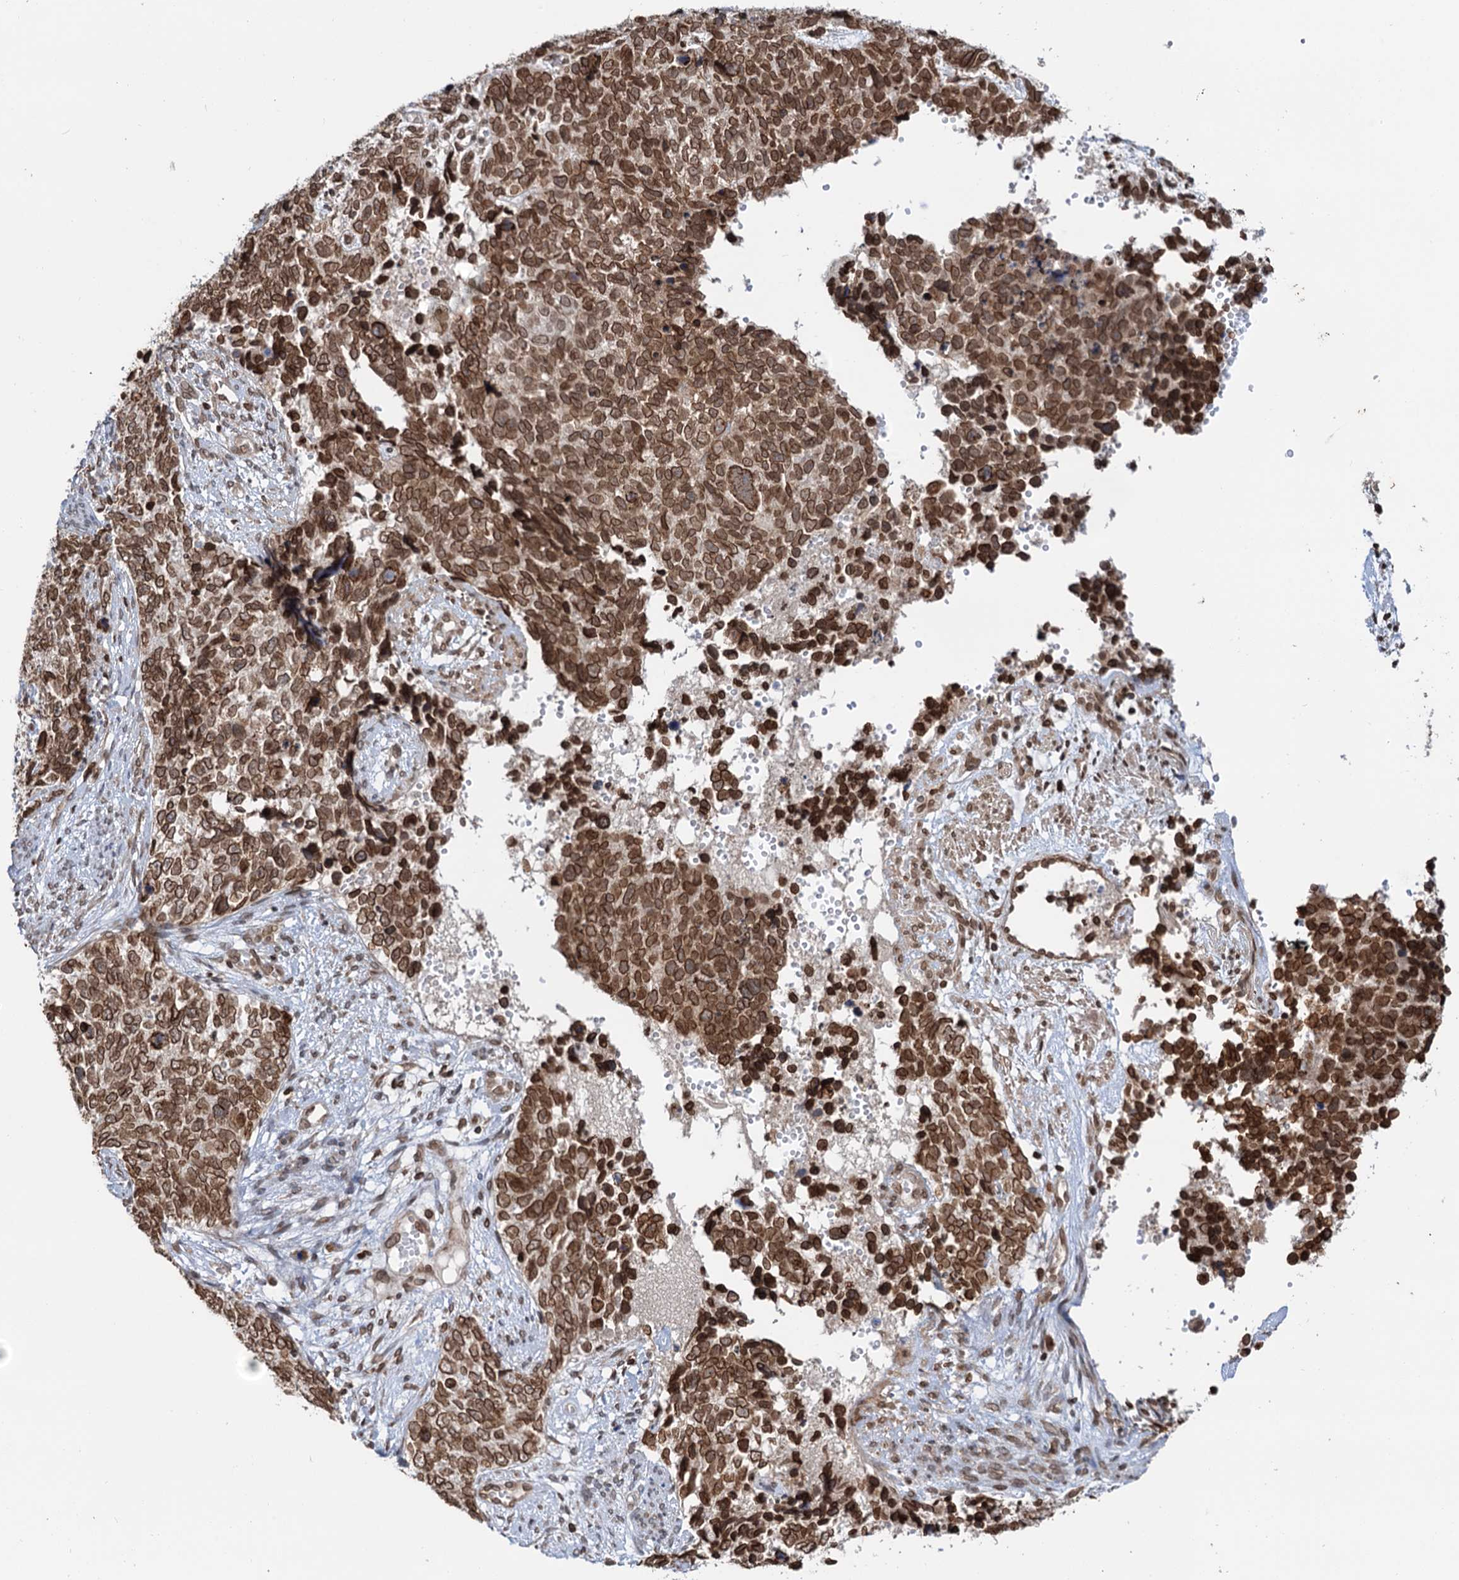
{"staining": {"intensity": "strong", "quantity": ">75%", "location": "nuclear"}, "tissue": "cervical cancer", "cell_type": "Tumor cells", "image_type": "cancer", "snomed": [{"axis": "morphology", "description": "Squamous cell carcinoma, NOS"}, {"axis": "topography", "description": "Cervix"}], "caption": "This image reveals cervical squamous cell carcinoma stained with IHC to label a protein in brown. The nuclear of tumor cells show strong positivity for the protein. Nuclei are counter-stained blue.", "gene": "ZC3H13", "patient": {"sex": "female", "age": 63}}